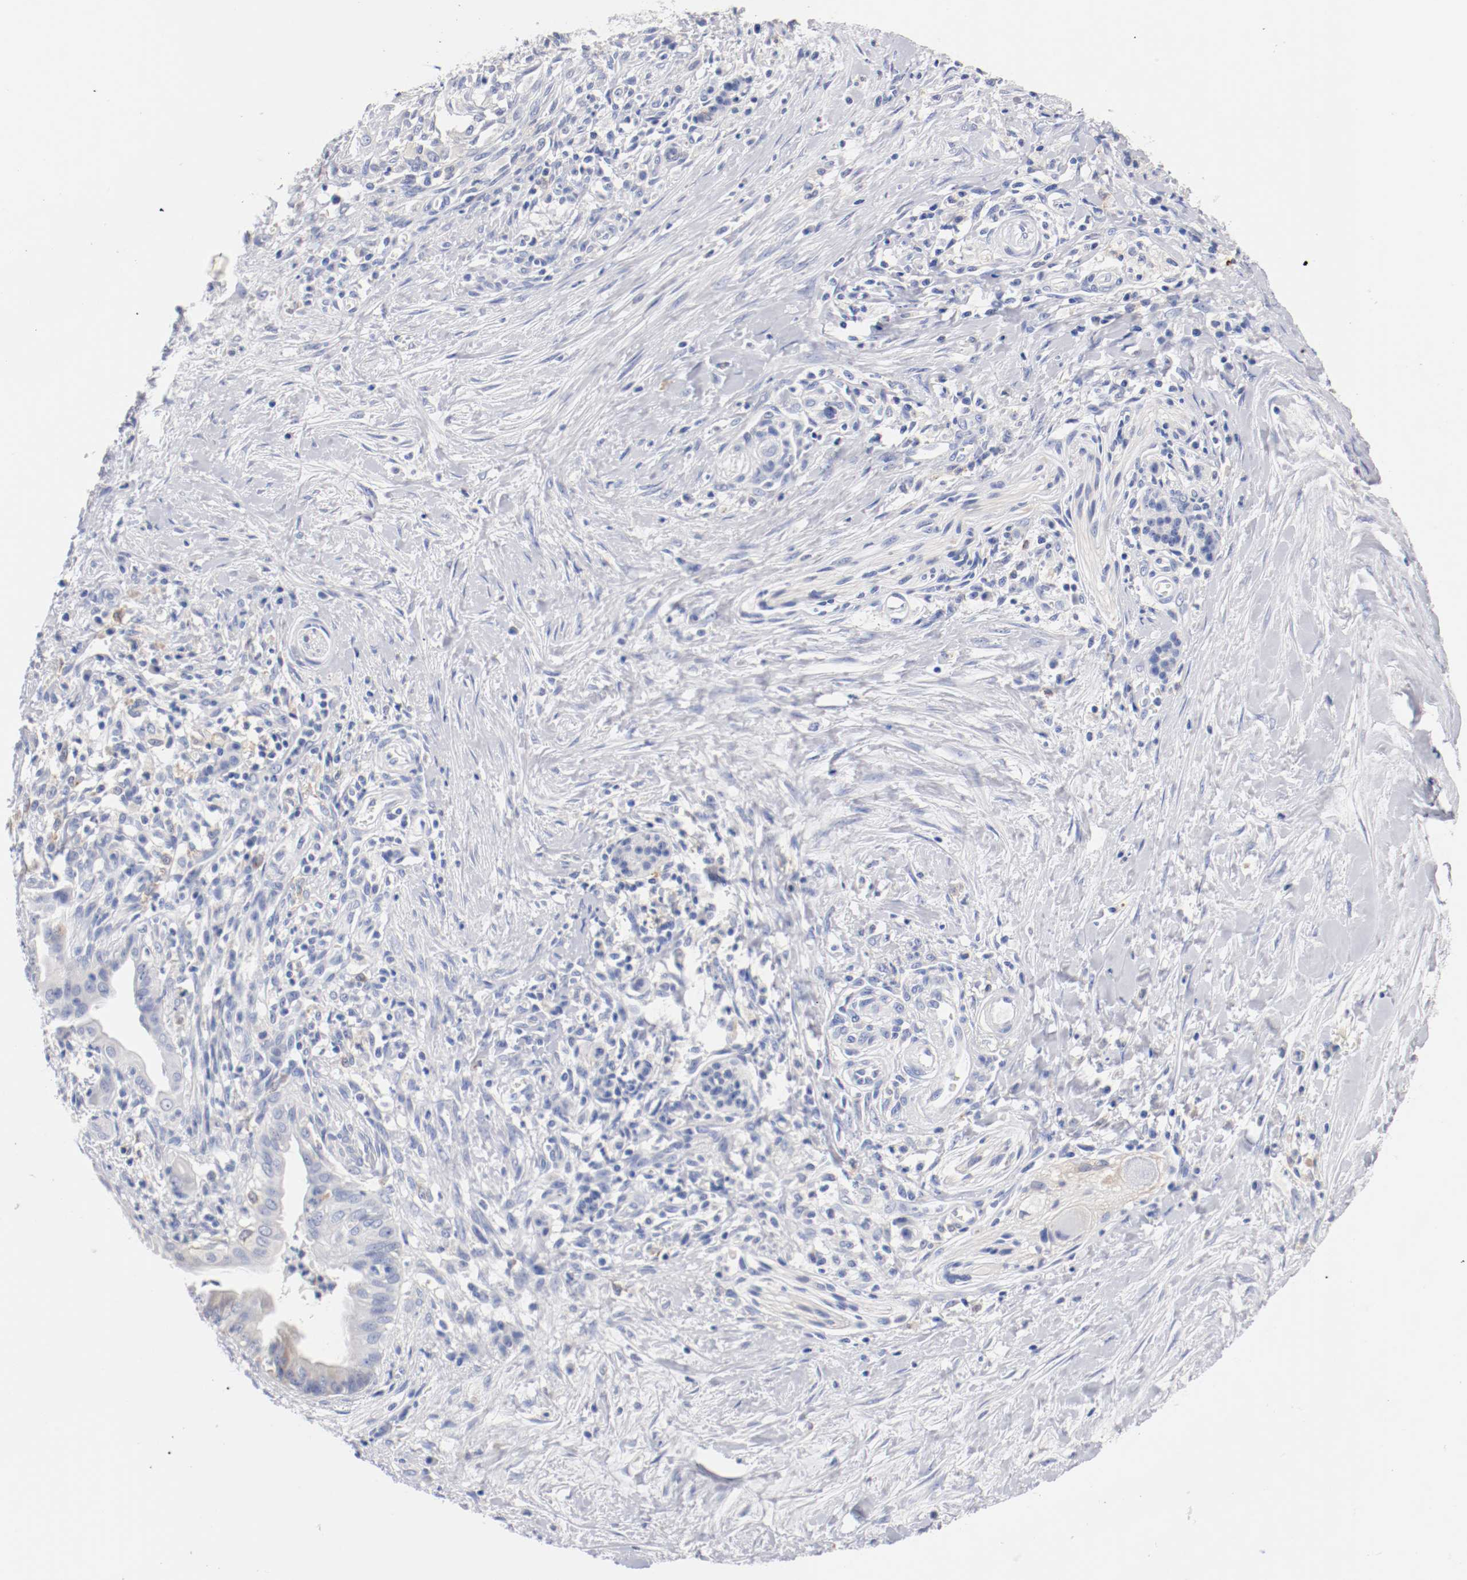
{"staining": {"intensity": "weak", "quantity": "<25%", "location": "cytoplasmic/membranous"}, "tissue": "pancreatic cancer", "cell_type": "Tumor cells", "image_type": "cancer", "snomed": [{"axis": "morphology", "description": "Adenocarcinoma, NOS"}, {"axis": "topography", "description": "Pancreas"}], "caption": "The photomicrograph displays no staining of tumor cells in pancreatic cancer (adenocarcinoma).", "gene": "FGFBP1", "patient": {"sex": "male", "age": 59}}